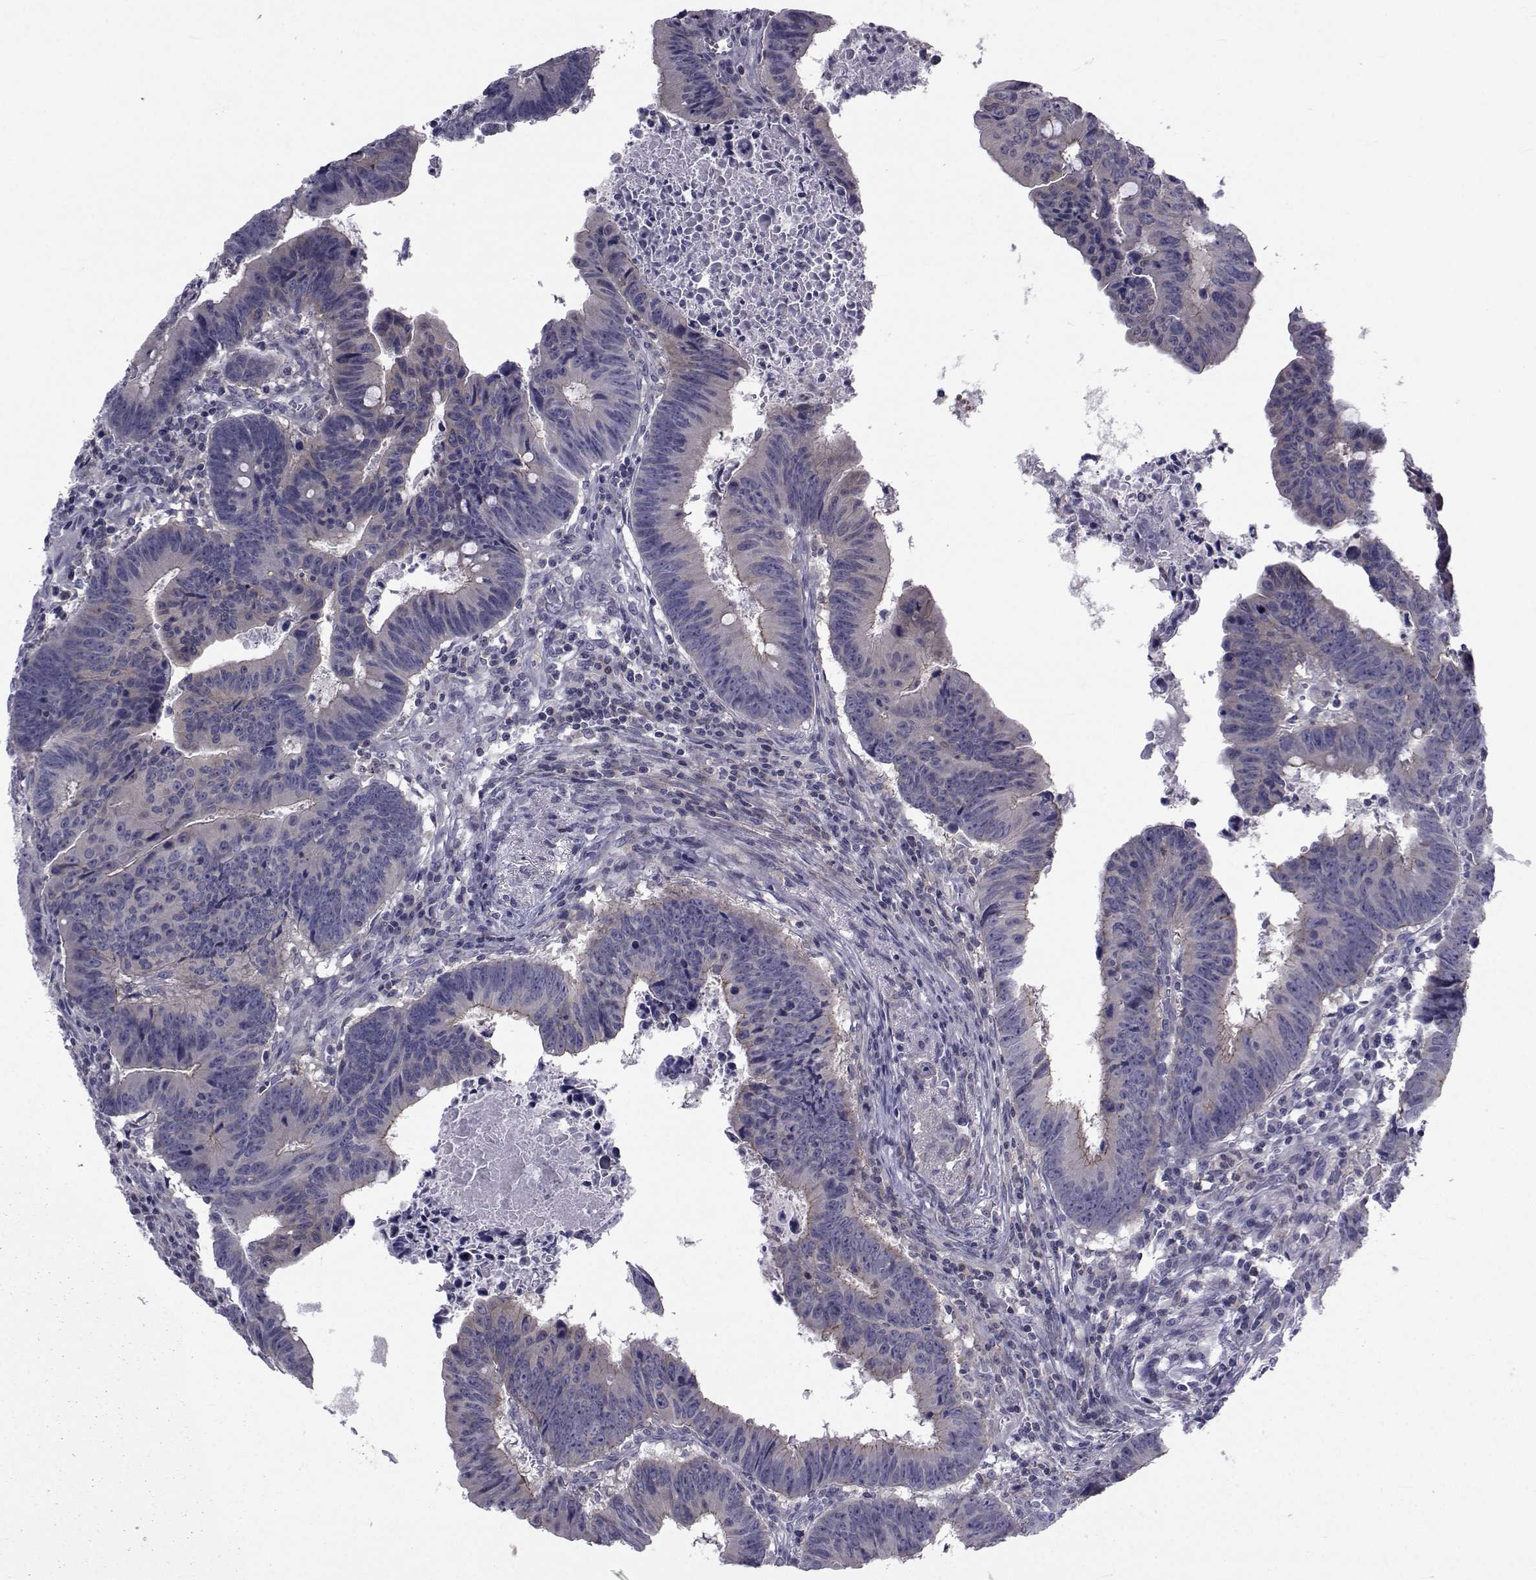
{"staining": {"intensity": "strong", "quantity": "<25%", "location": "cytoplasmic/membranous"}, "tissue": "colorectal cancer", "cell_type": "Tumor cells", "image_type": "cancer", "snomed": [{"axis": "morphology", "description": "Adenocarcinoma, NOS"}, {"axis": "topography", "description": "Colon"}], "caption": "A medium amount of strong cytoplasmic/membranous expression is appreciated in approximately <25% of tumor cells in colorectal cancer (adenocarcinoma) tissue. (Brightfield microscopy of DAB IHC at high magnification).", "gene": "SLC30A10", "patient": {"sex": "female", "age": 87}}